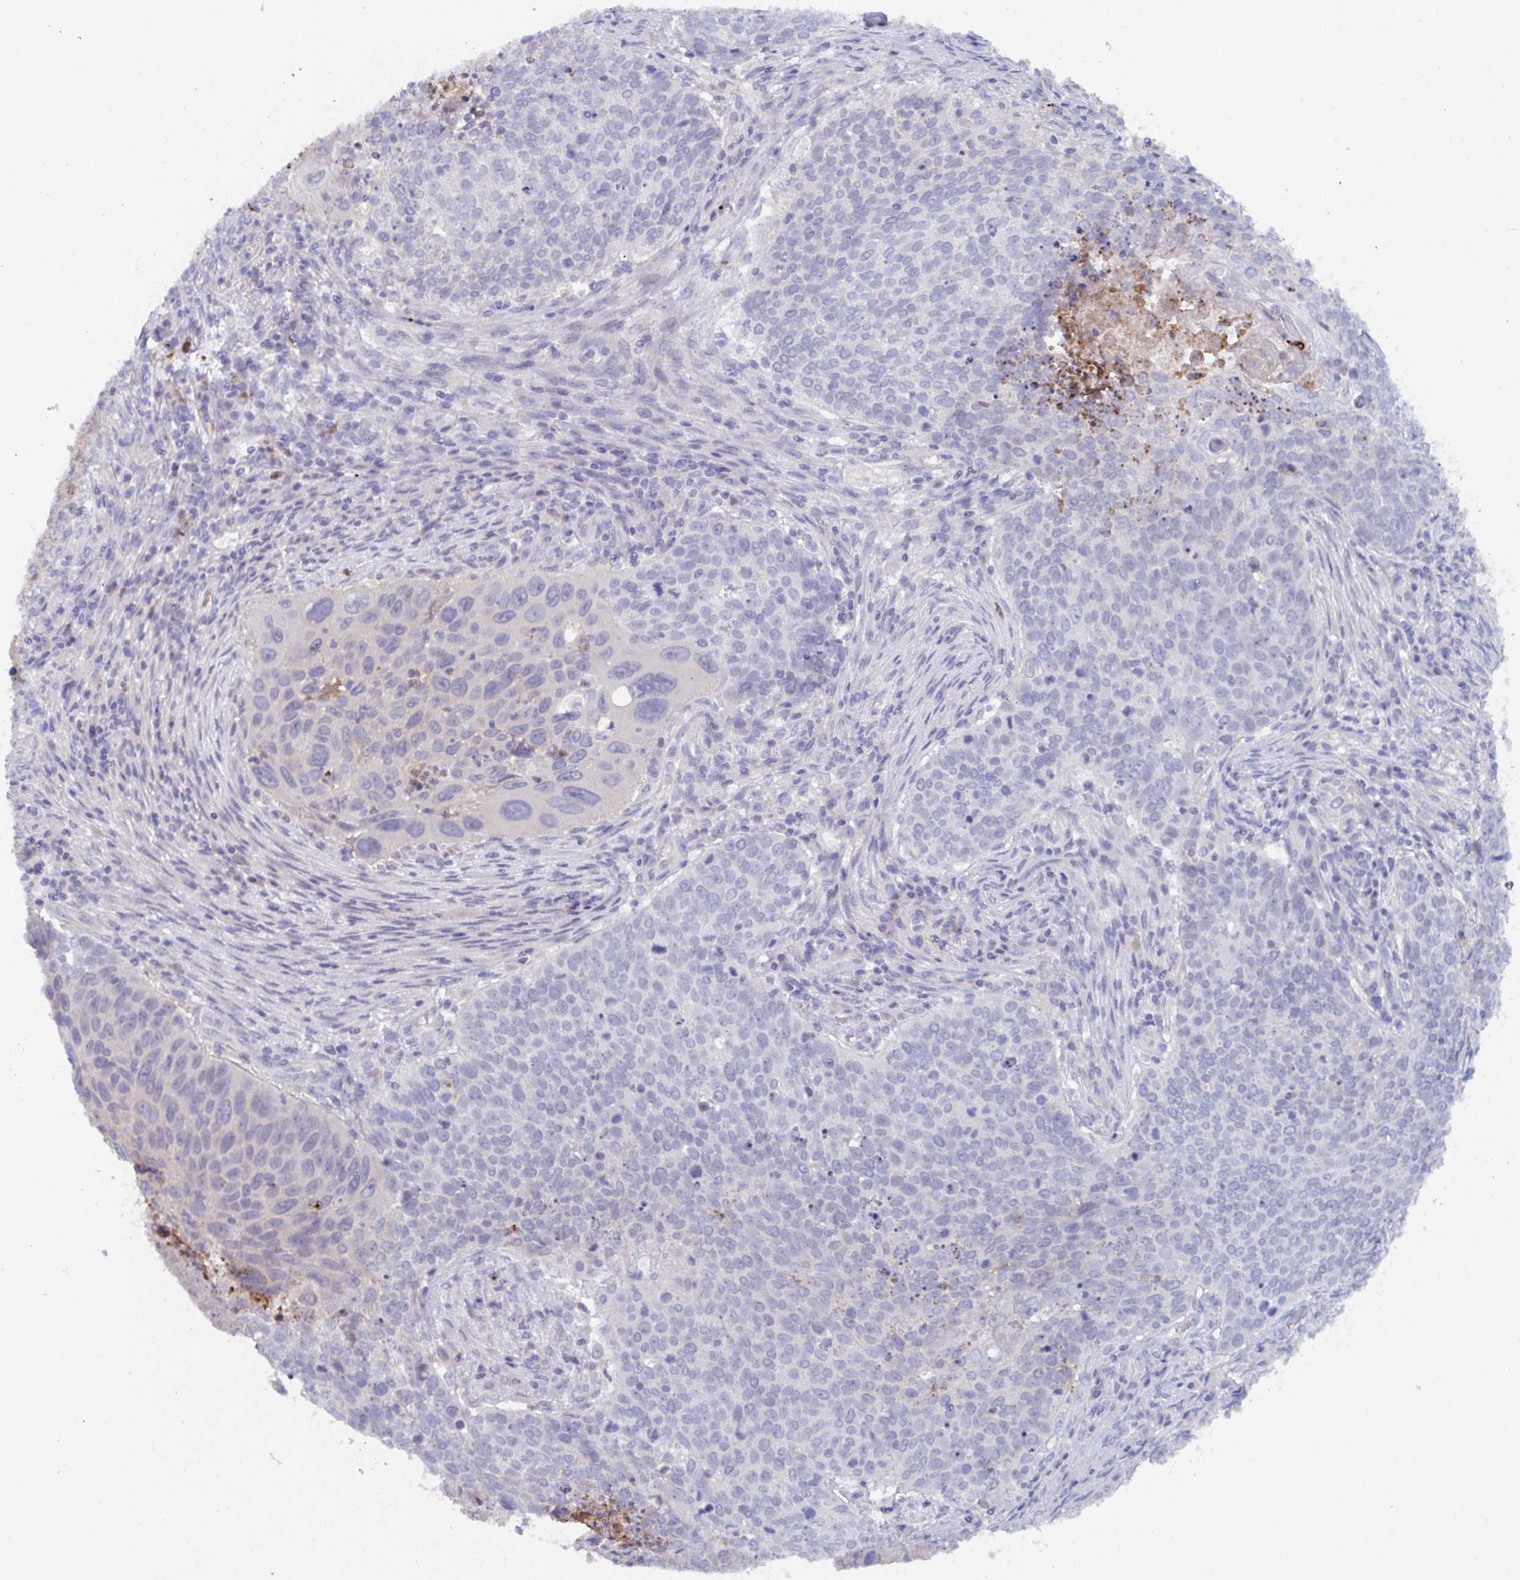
{"staining": {"intensity": "negative", "quantity": "none", "location": "none"}, "tissue": "lung cancer", "cell_type": "Tumor cells", "image_type": "cancer", "snomed": [{"axis": "morphology", "description": "Squamous cell carcinoma, NOS"}, {"axis": "topography", "description": "Lung"}], "caption": "Image shows no significant protein expression in tumor cells of lung cancer.", "gene": "KCNK5", "patient": {"sex": "male", "age": 63}}